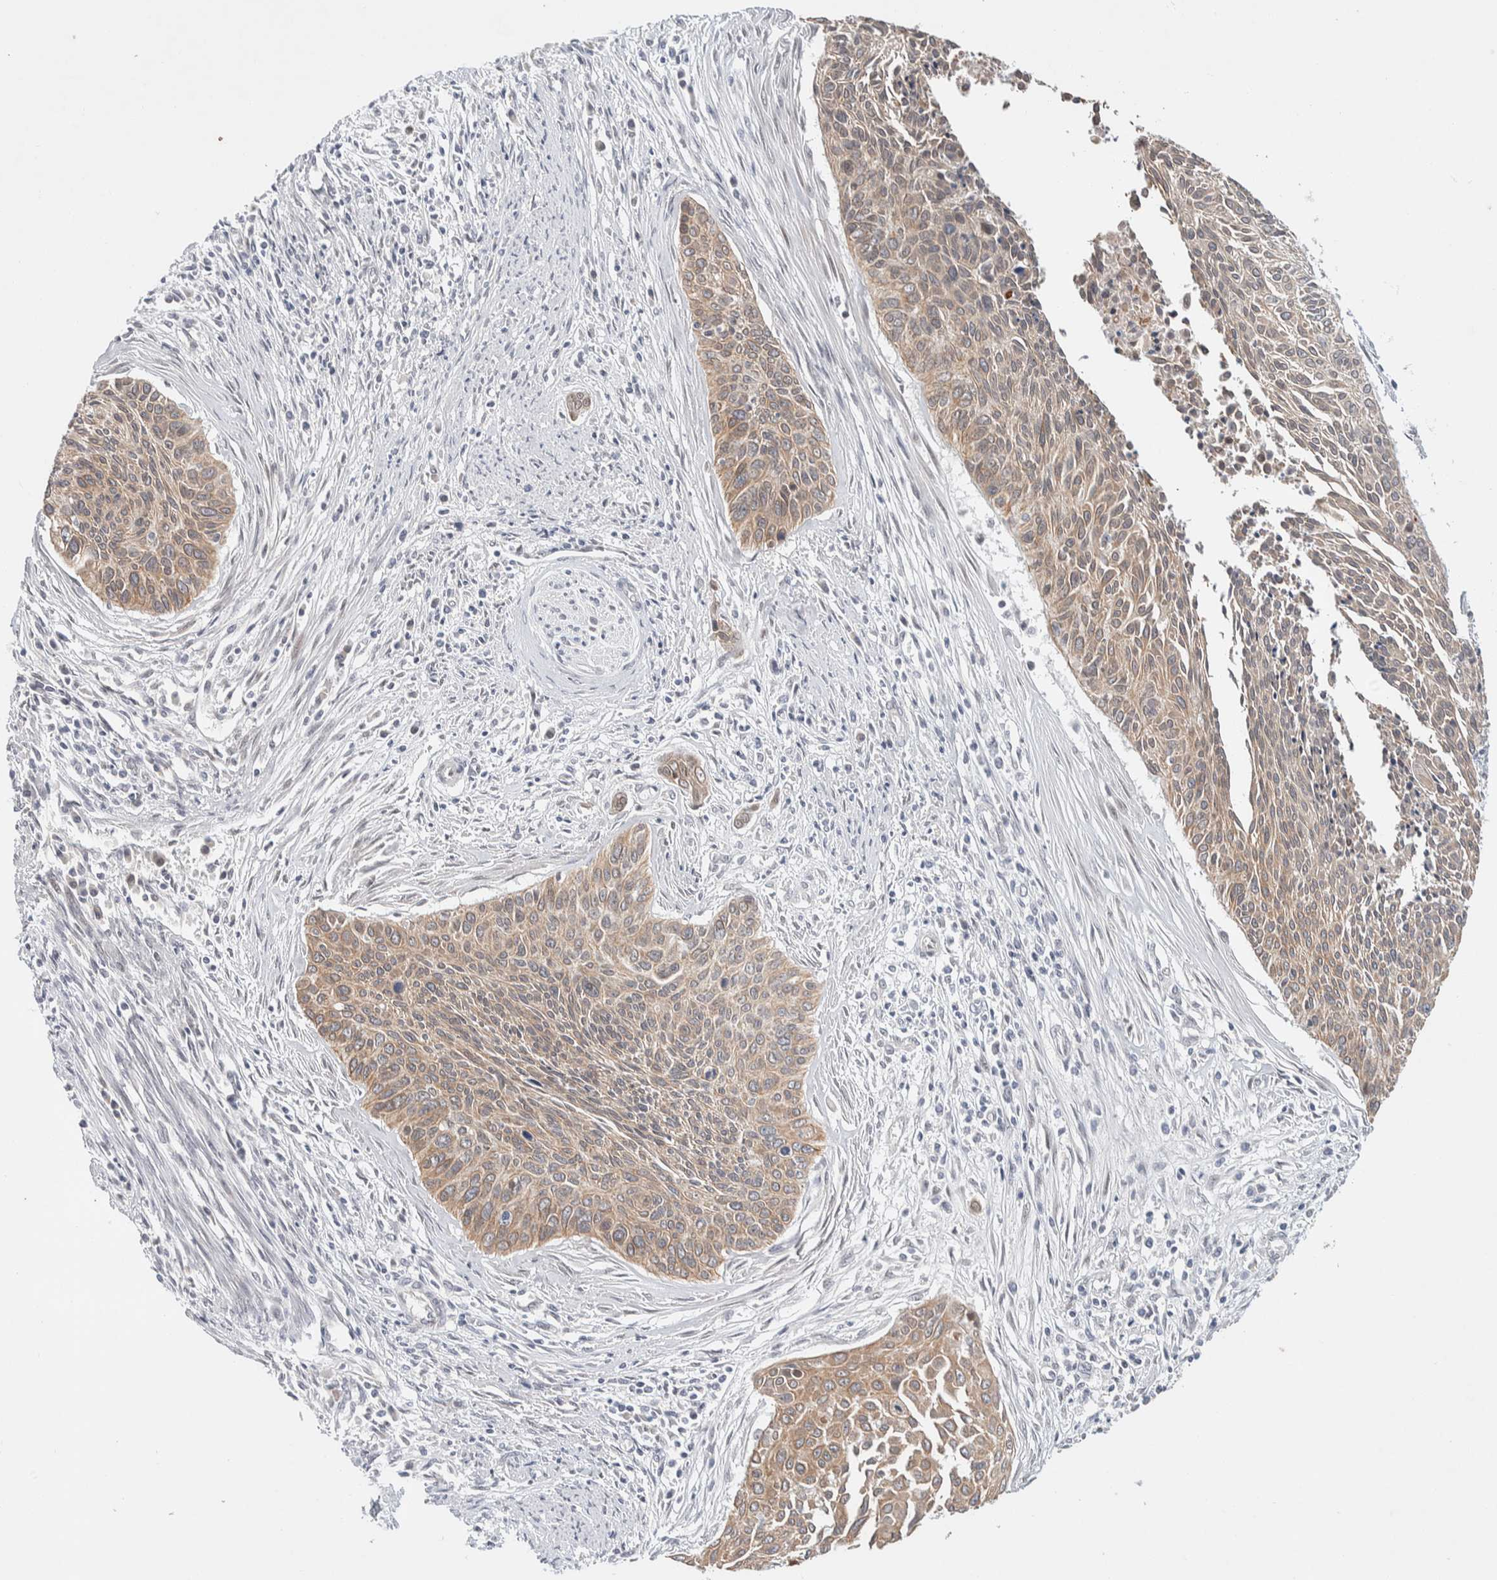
{"staining": {"intensity": "weak", "quantity": ">75%", "location": "cytoplasmic/membranous"}, "tissue": "cervical cancer", "cell_type": "Tumor cells", "image_type": "cancer", "snomed": [{"axis": "morphology", "description": "Squamous cell carcinoma, NOS"}, {"axis": "topography", "description": "Cervix"}], "caption": "Protein expression analysis of human cervical cancer reveals weak cytoplasmic/membranous expression in approximately >75% of tumor cells. The protein of interest is shown in brown color, while the nuclei are stained blue.", "gene": "CRAT", "patient": {"sex": "female", "age": 55}}